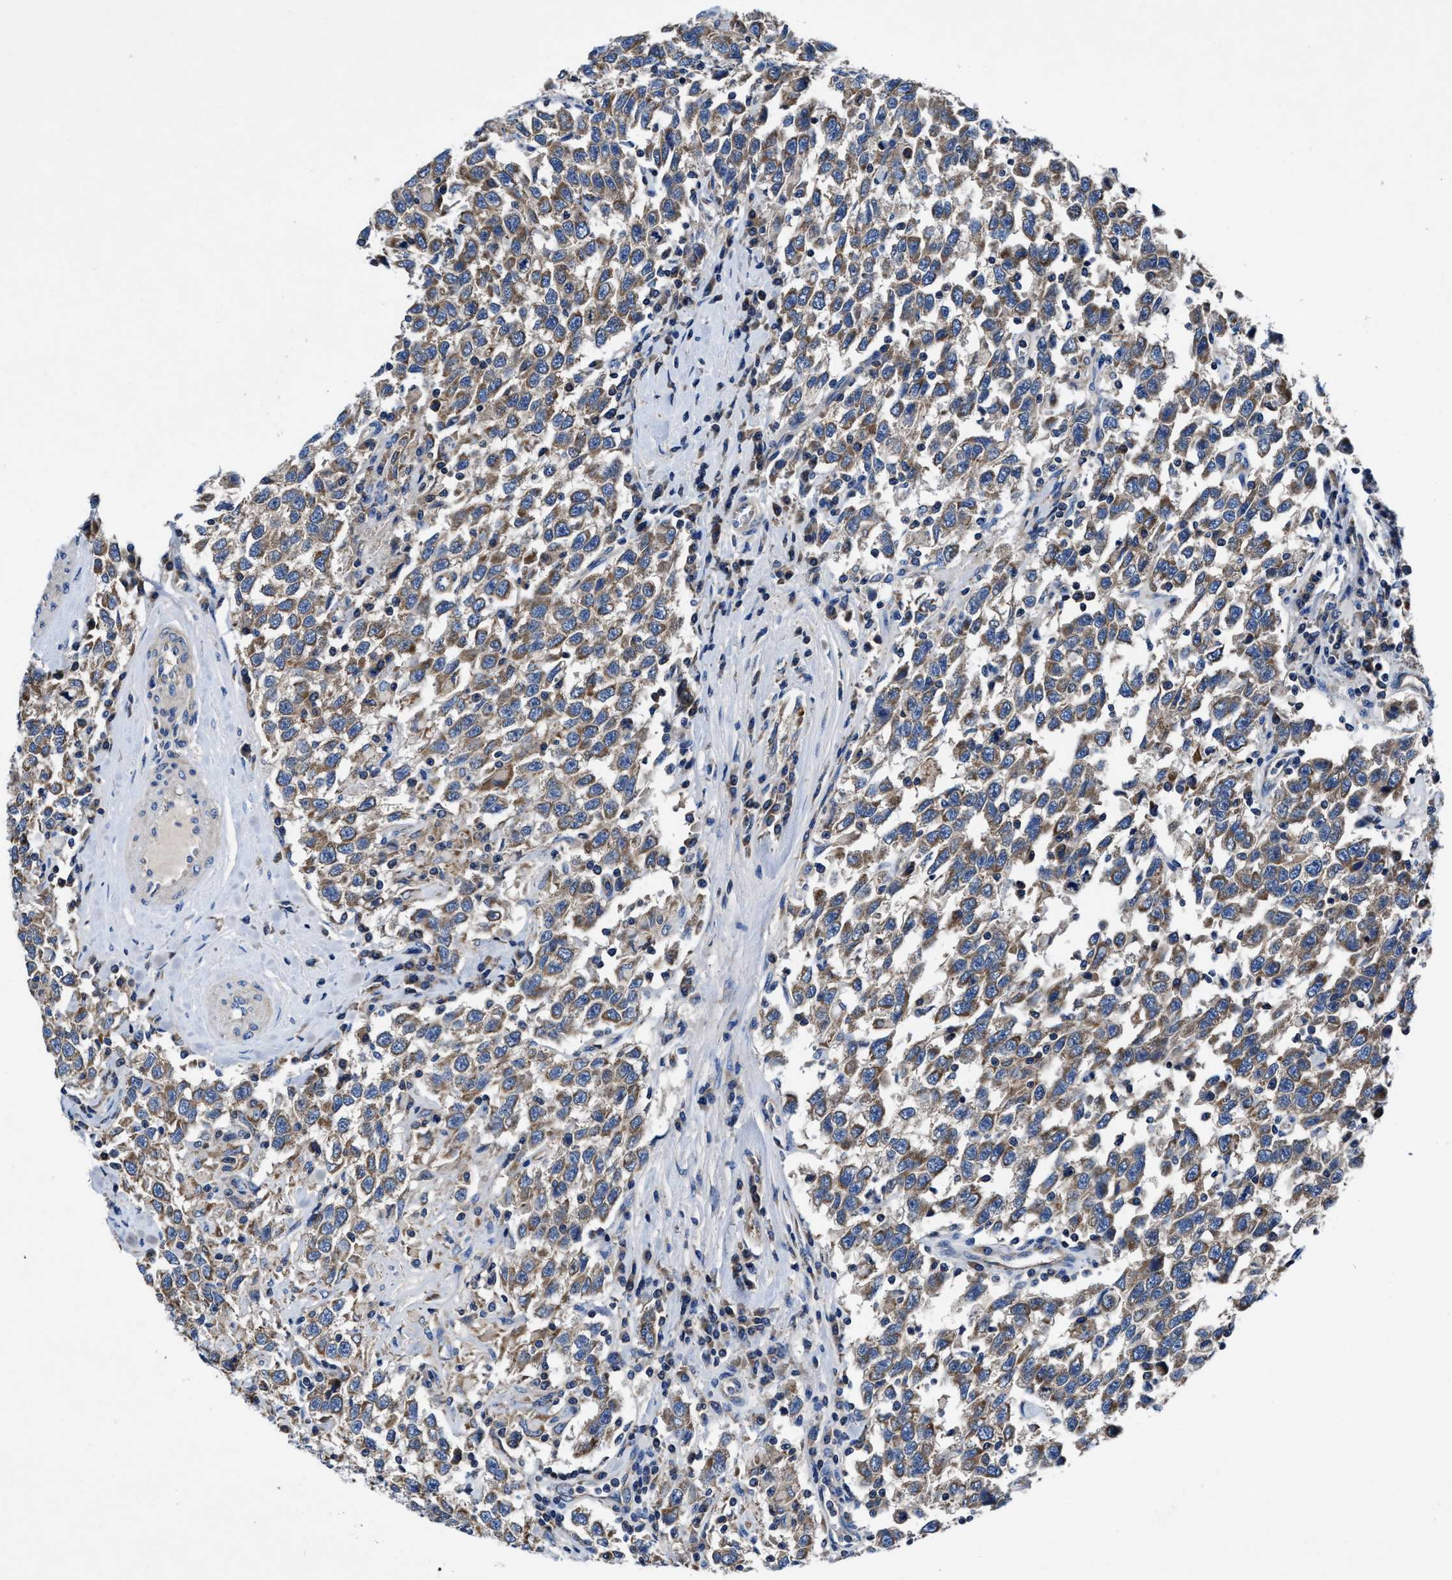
{"staining": {"intensity": "weak", "quantity": ">75%", "location": "cytoplasmic/membranous"}, "tissue": "testis cancer", "cell_type": "Tumor cells", "image_type": "cancer", "snomed": [{"axis": "morphology", "description": "Seminoma, NOS"}, {"axis": "topography", "description": "Testis"}], "caption": "Immunohistochemistry (DAB (3,3'-diaminobenzidine)) staining of testis cancer demonstrates weak cytoplasmic/membranous protein staining in about >75% of tumor cells. The staining is performed using DAB brown chromogen to label protein expression. The nuclei are counter-stained blue using hematoxylin.", "gene": "PHLPP1", "patient": {"sex": "male", "age": 41}}